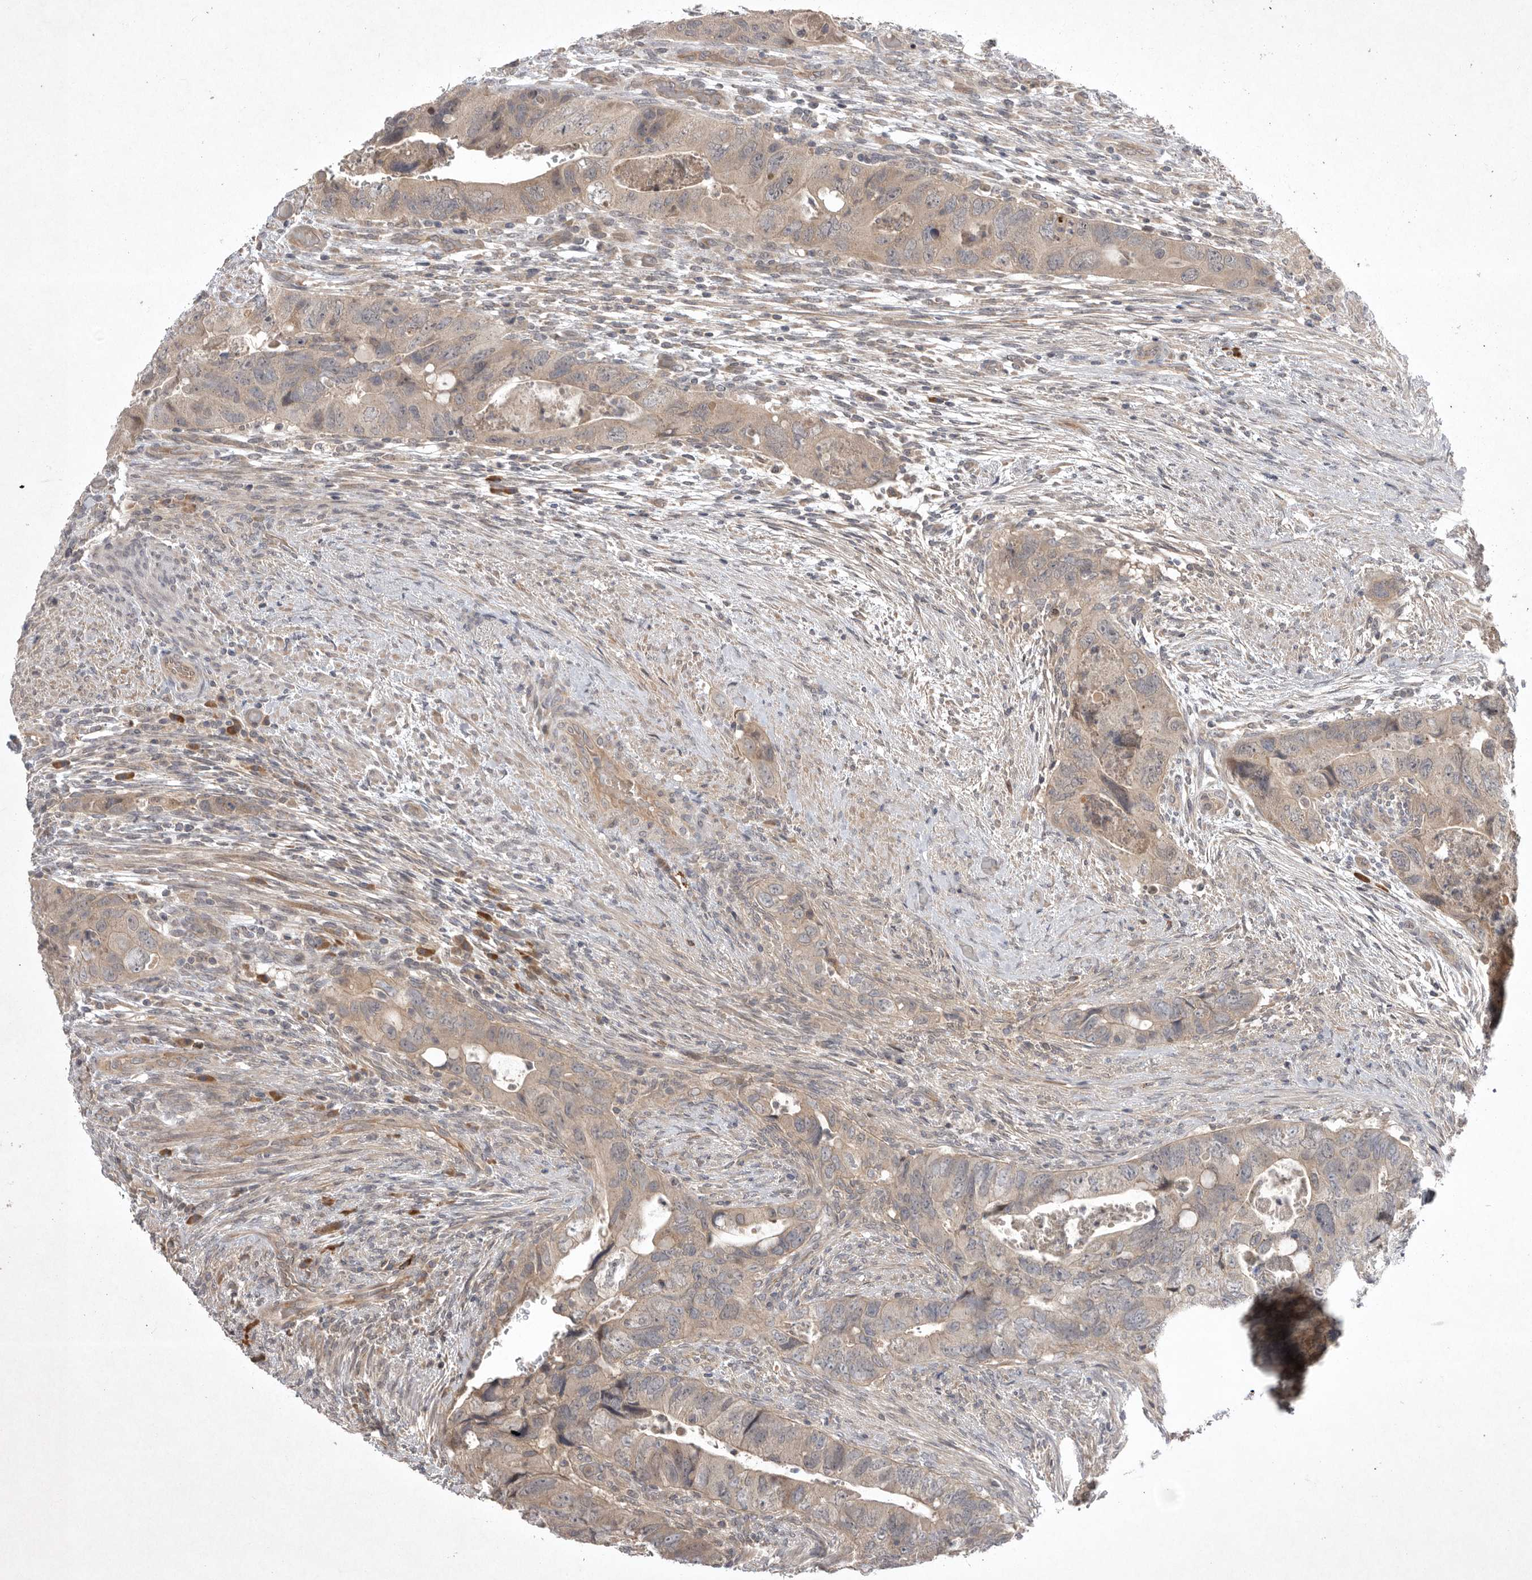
{"staining": {"intensity": "weak", "quantity": "25%-75%", "location": "cytoplasmic/membranous"}, "tissue": "colorectal cancer", "cell_type": "Tumor cells", "image_type": "cancer", "snomed": [{"axis": "morphology", "description": "Adenocarcinoma, NOS"}, {"axis": "topography", "description": "Rectum"}], "caption": "The histopathology image reveals a brown stain indicating the presence of a protein in the cytoplasmic/membranous of tumor cells in colorectal cancer (adenocarcinoma).", "gene": "NRCAM", "patient": {"sex": "male", "age": 63}}